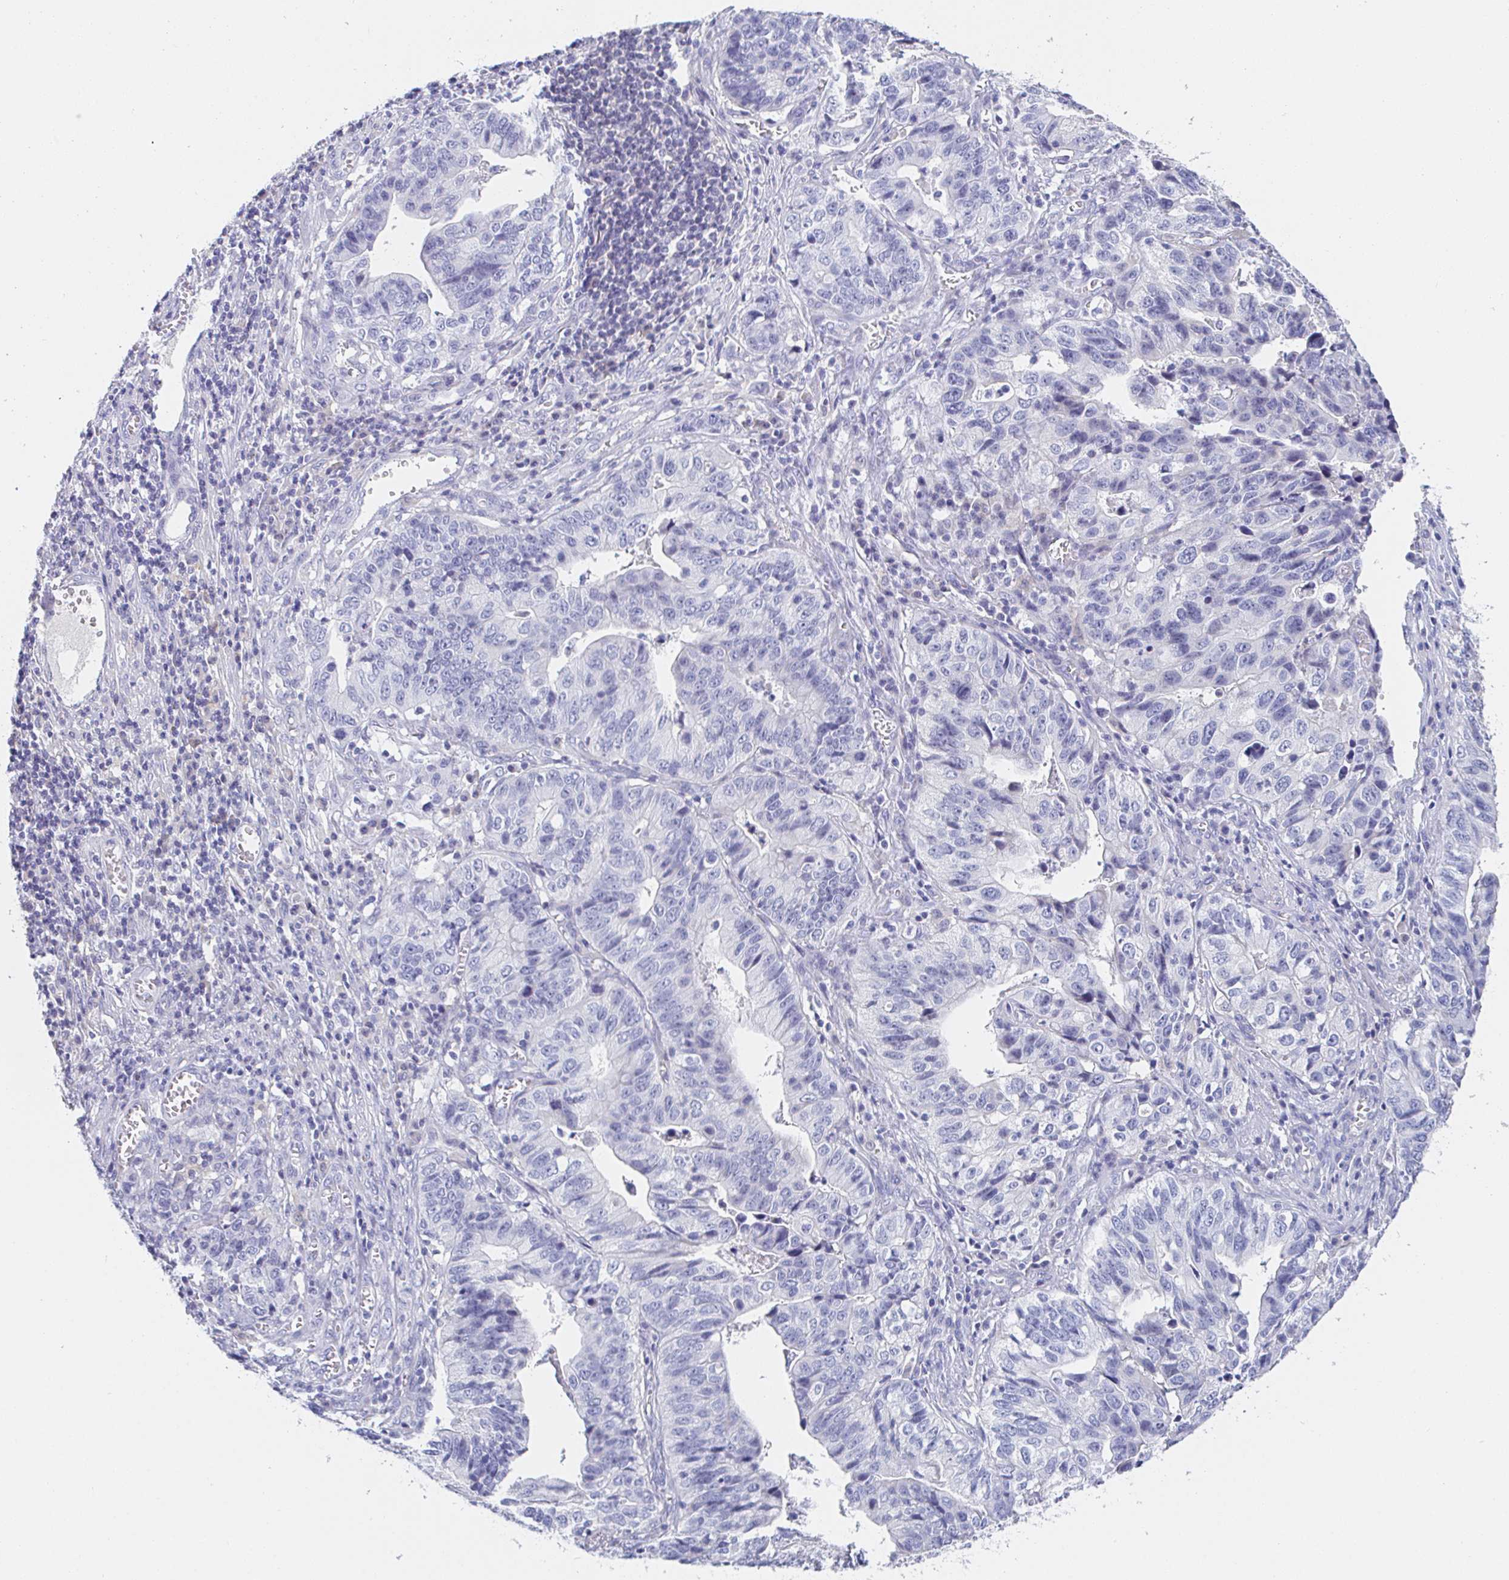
{"staining": {"intensity": "negative", "quantity": "none", "location": "none"}, "tissue": "stomach cancer", "cell_type": "Tumor cells", "image_type": "cancer", "snomed": [{"axis": "morphology", "description": "Adenocarcinoma, NOS"}, {"axis": "topography", "description": "Stomach, upper"}], "caption": "A high-resolution micrograph shows immunohistochemistry (IHC) staining of stomach cancer (adenocarcinoma), which demonstrates no significant expression in tumor cells.", "gene": "PDE6B", "patient": {"sex": "female", "age": 67}}